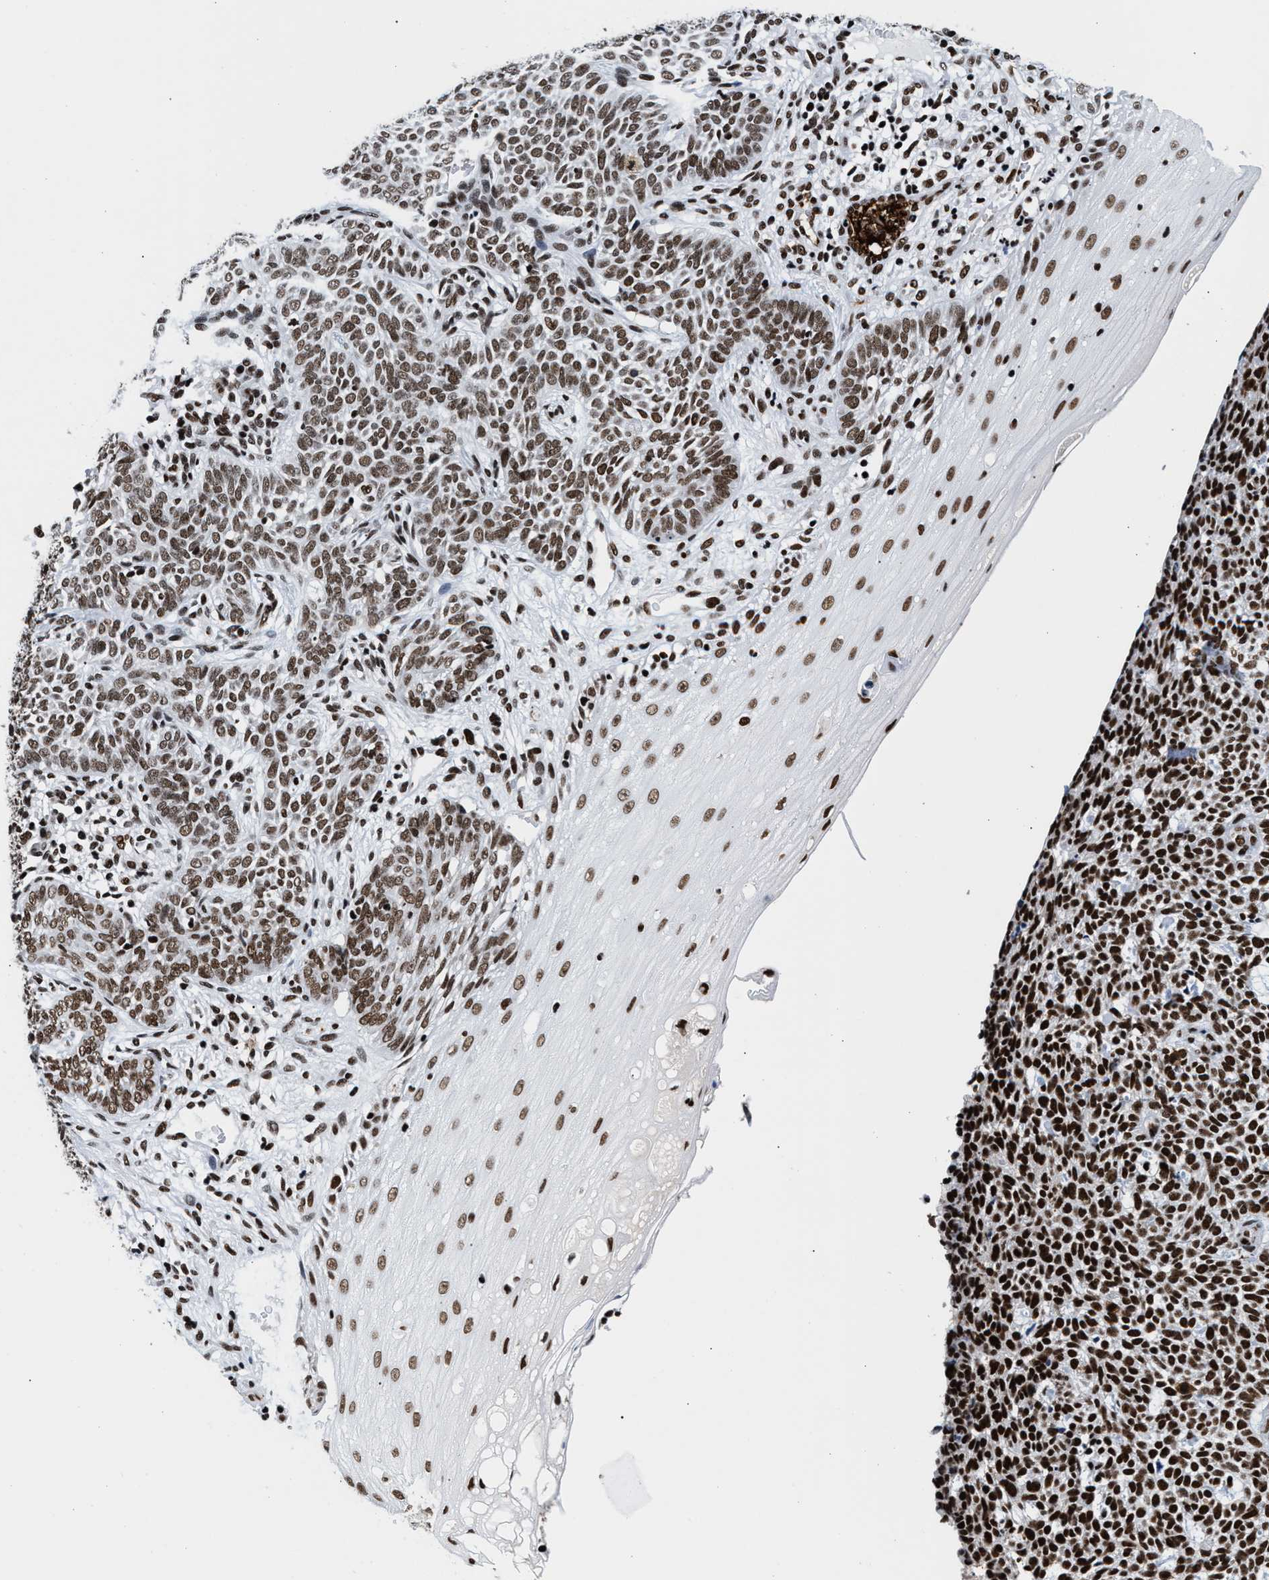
{"staining": {"intensity": "strong", "quantity": ">75%", "location": "nuclear"}, "tissue": "skin cancer", "cell_type": "Tumor cells", "image_type": "cancer", "snomed": [{"axis": "morphology", "description": "Basal cell carcinoma"}, {"axis": "topography", "description": "Skin"}], "caption": "This is a histology image of IHC staining of skin cancer, which shows strong expression in the nuclear of tumor cells.", "gene": "RAD21", "patient": {"sex": "male", "age": 87}}